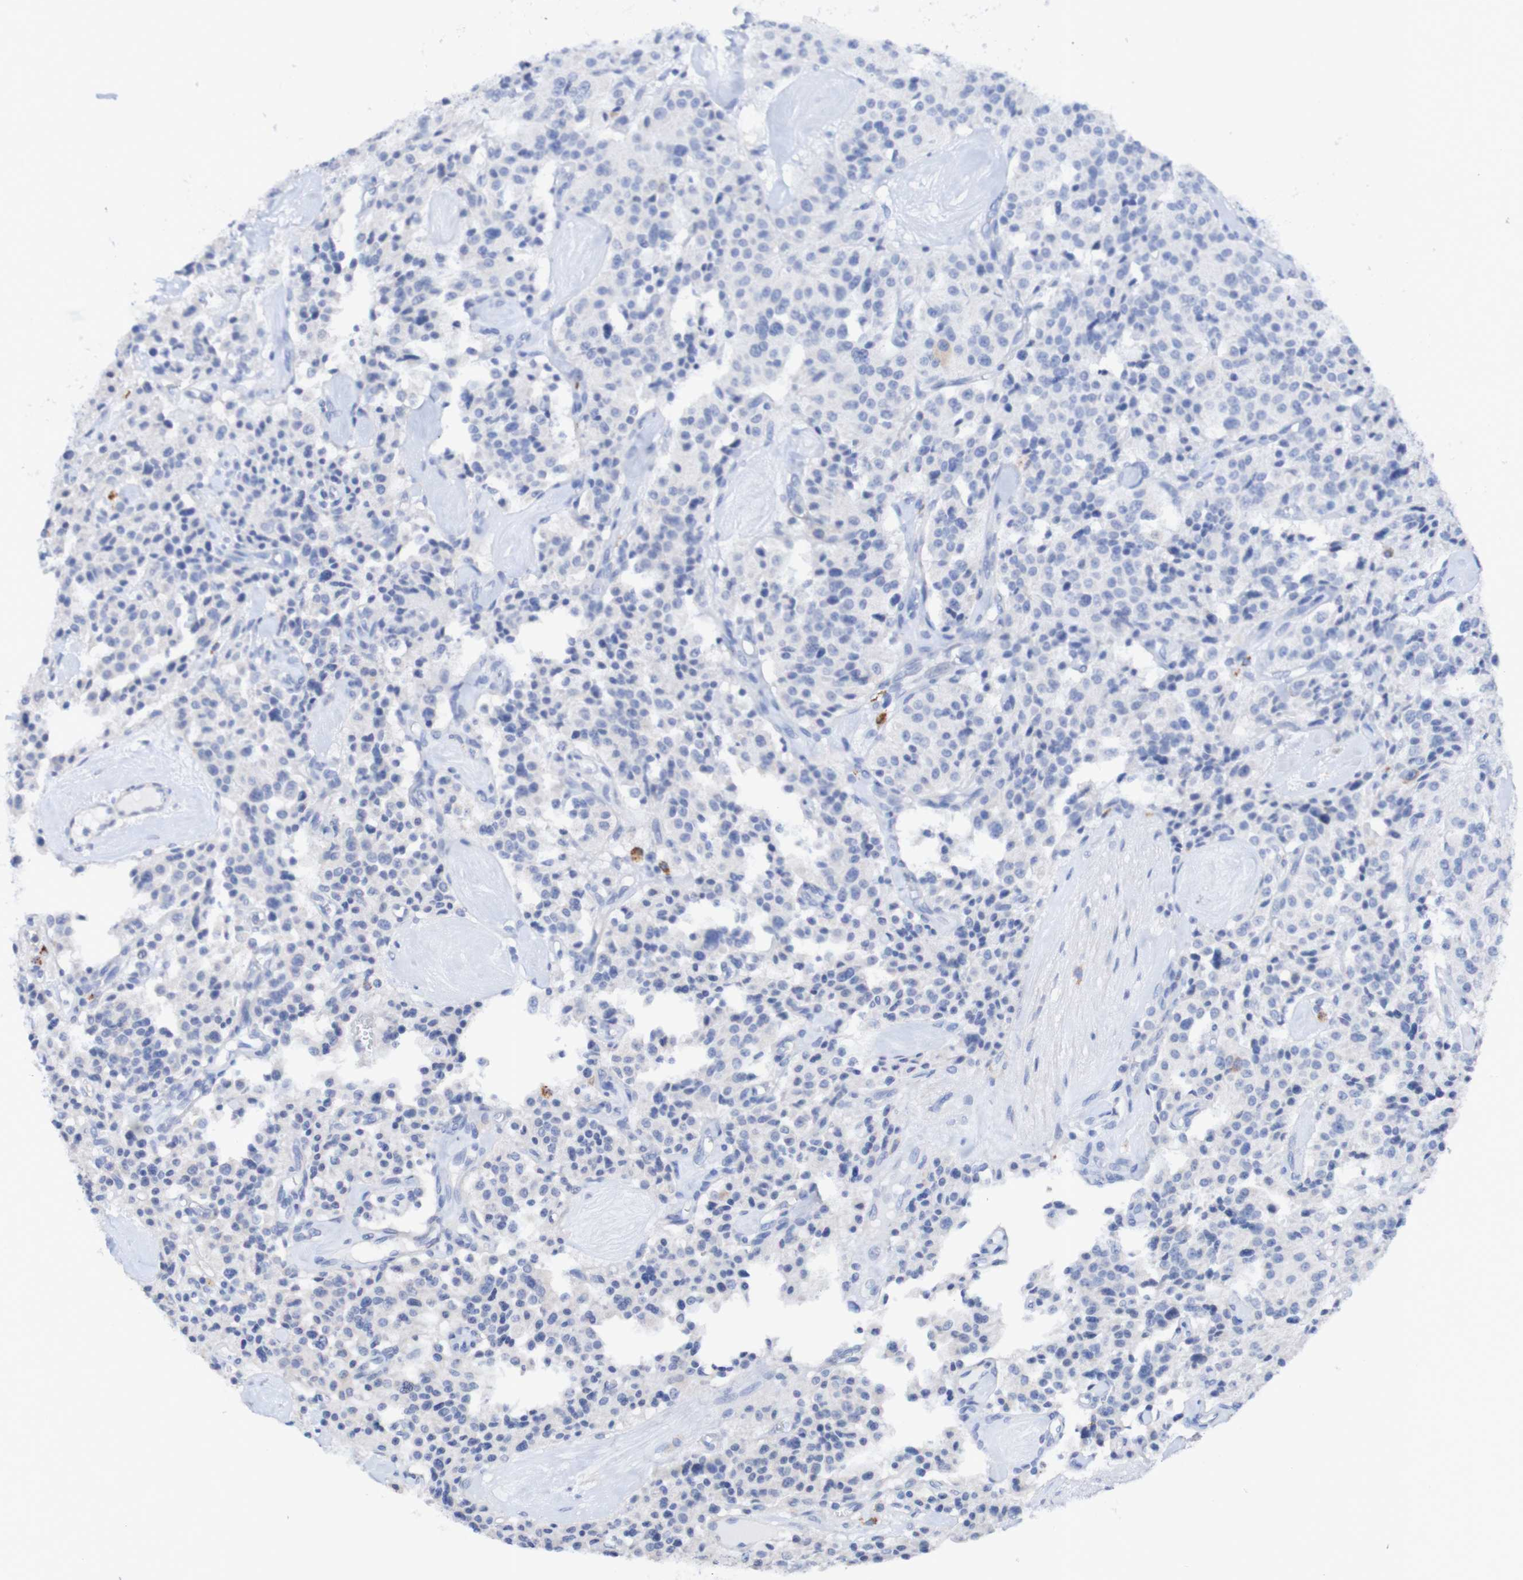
{"staining": {"intensity": "negative", "quantity": "none", "location": "none"}, "tissue": "carcinoid", "cell_type": "Tumor cells", "image_type": "cancer", "snomed": [{"axis": "morphology", "description": "Carcinoid, malignant, NOS"}, {"axis": "topography", "description": "Lung"}], "caption": "This is a histopathology image of immunohistochemistry (IHC) staining of malignant carcinoid, which shows no positivity in tumor cells.", "gene": "ACVR1C", "patient": {"sex": "male", "age": 30}}